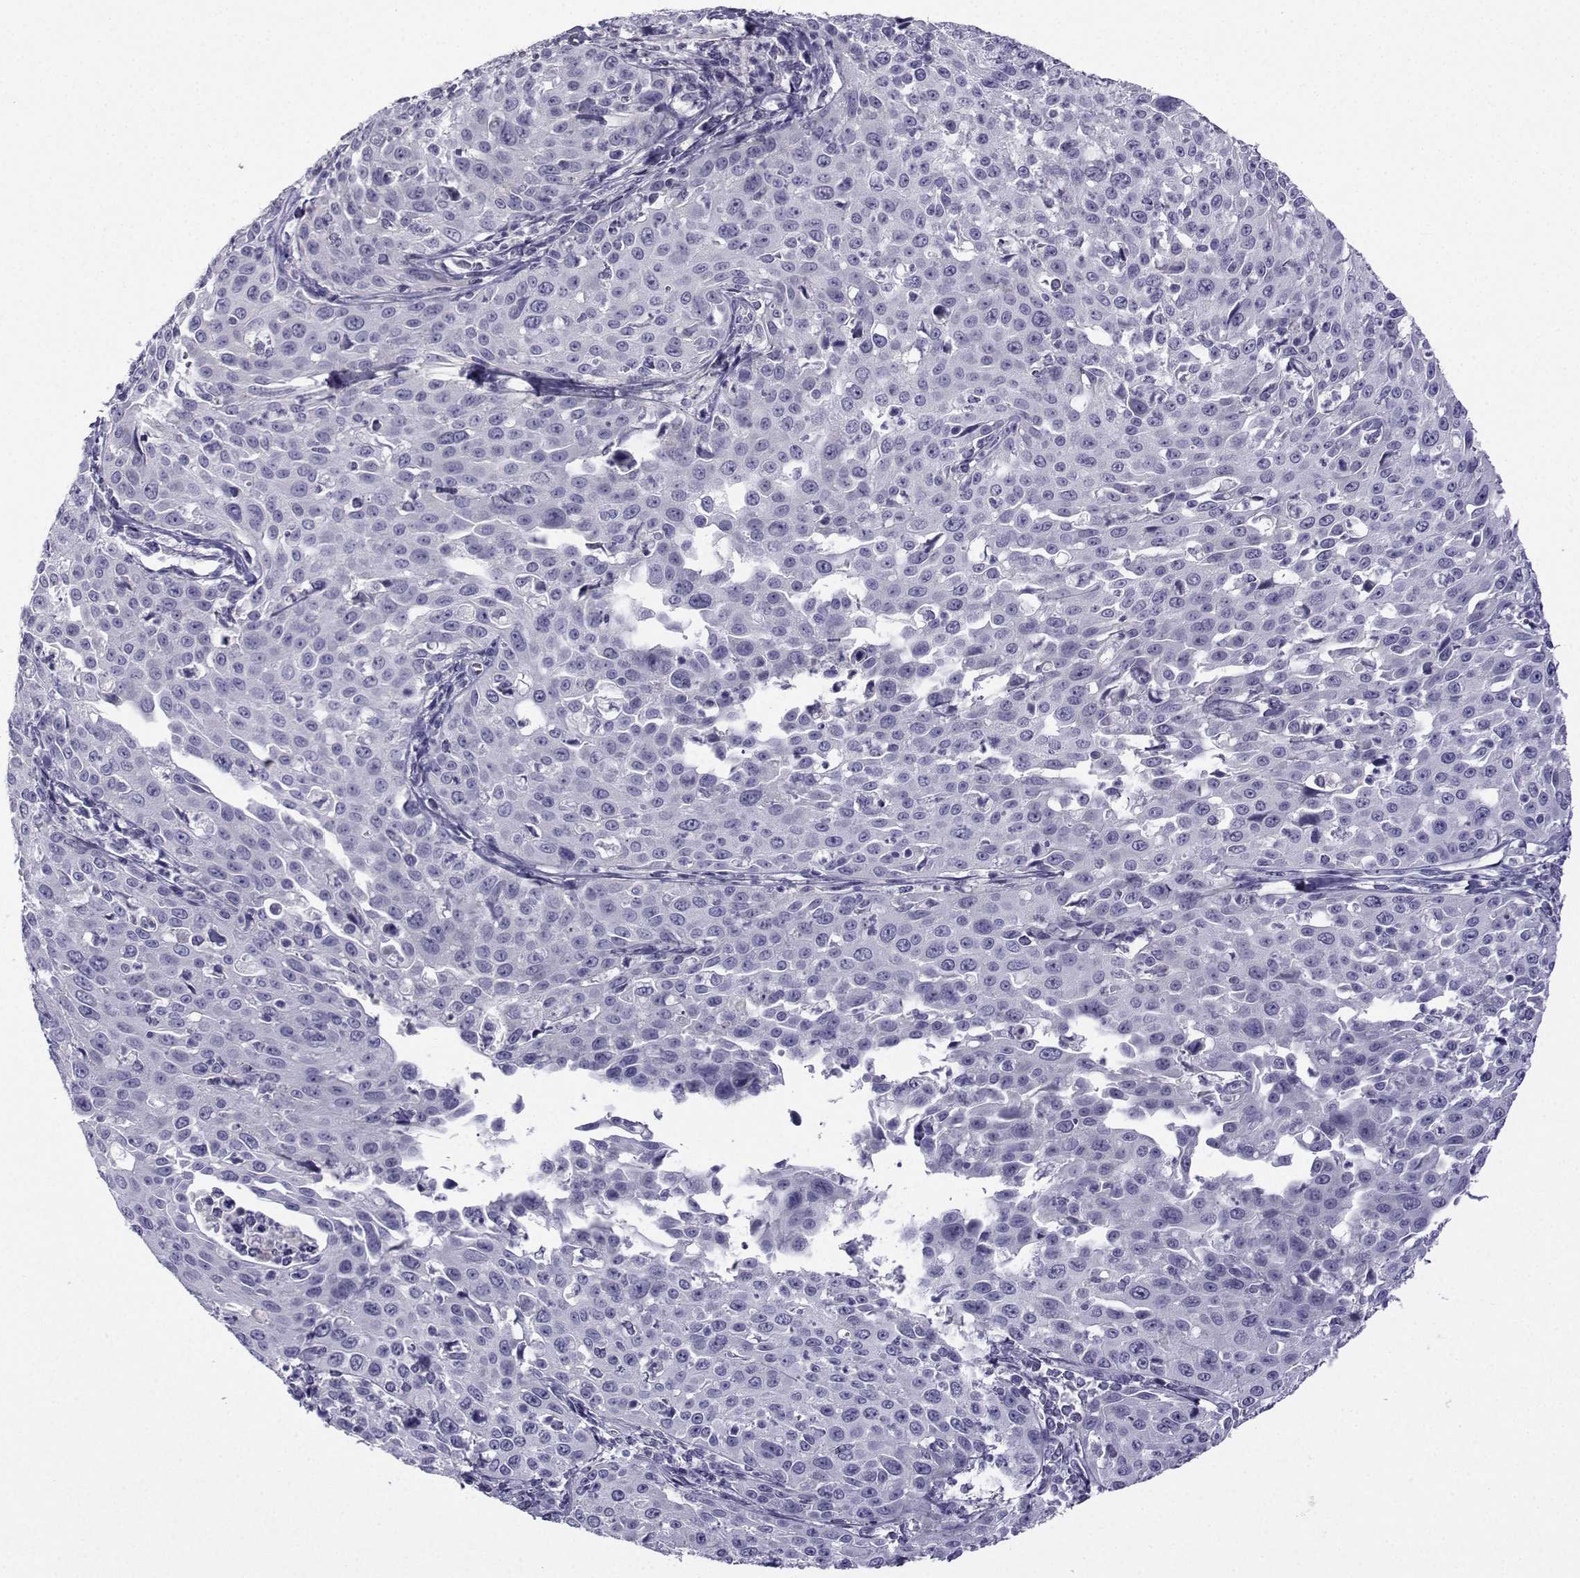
{"staining": {"intensity": "negative", "quantity": "none", "location": "none"}, "tissue": "cervical cancer", "cell_type": "Tumor cells", "image_type": "cancer", "snomed": [{"axis": "morphology", "description": "Squamous cell carcinoma, NOS"}, {"axis": "topography", "description": "Cervix"}], "caption": "Squamous cell carcinoma (cervical) was stained to show a protein in brown. There is no significant expression in tumor cells.", "gene": "ARMC2", "patient": {"sex": "female", "age": 26}}